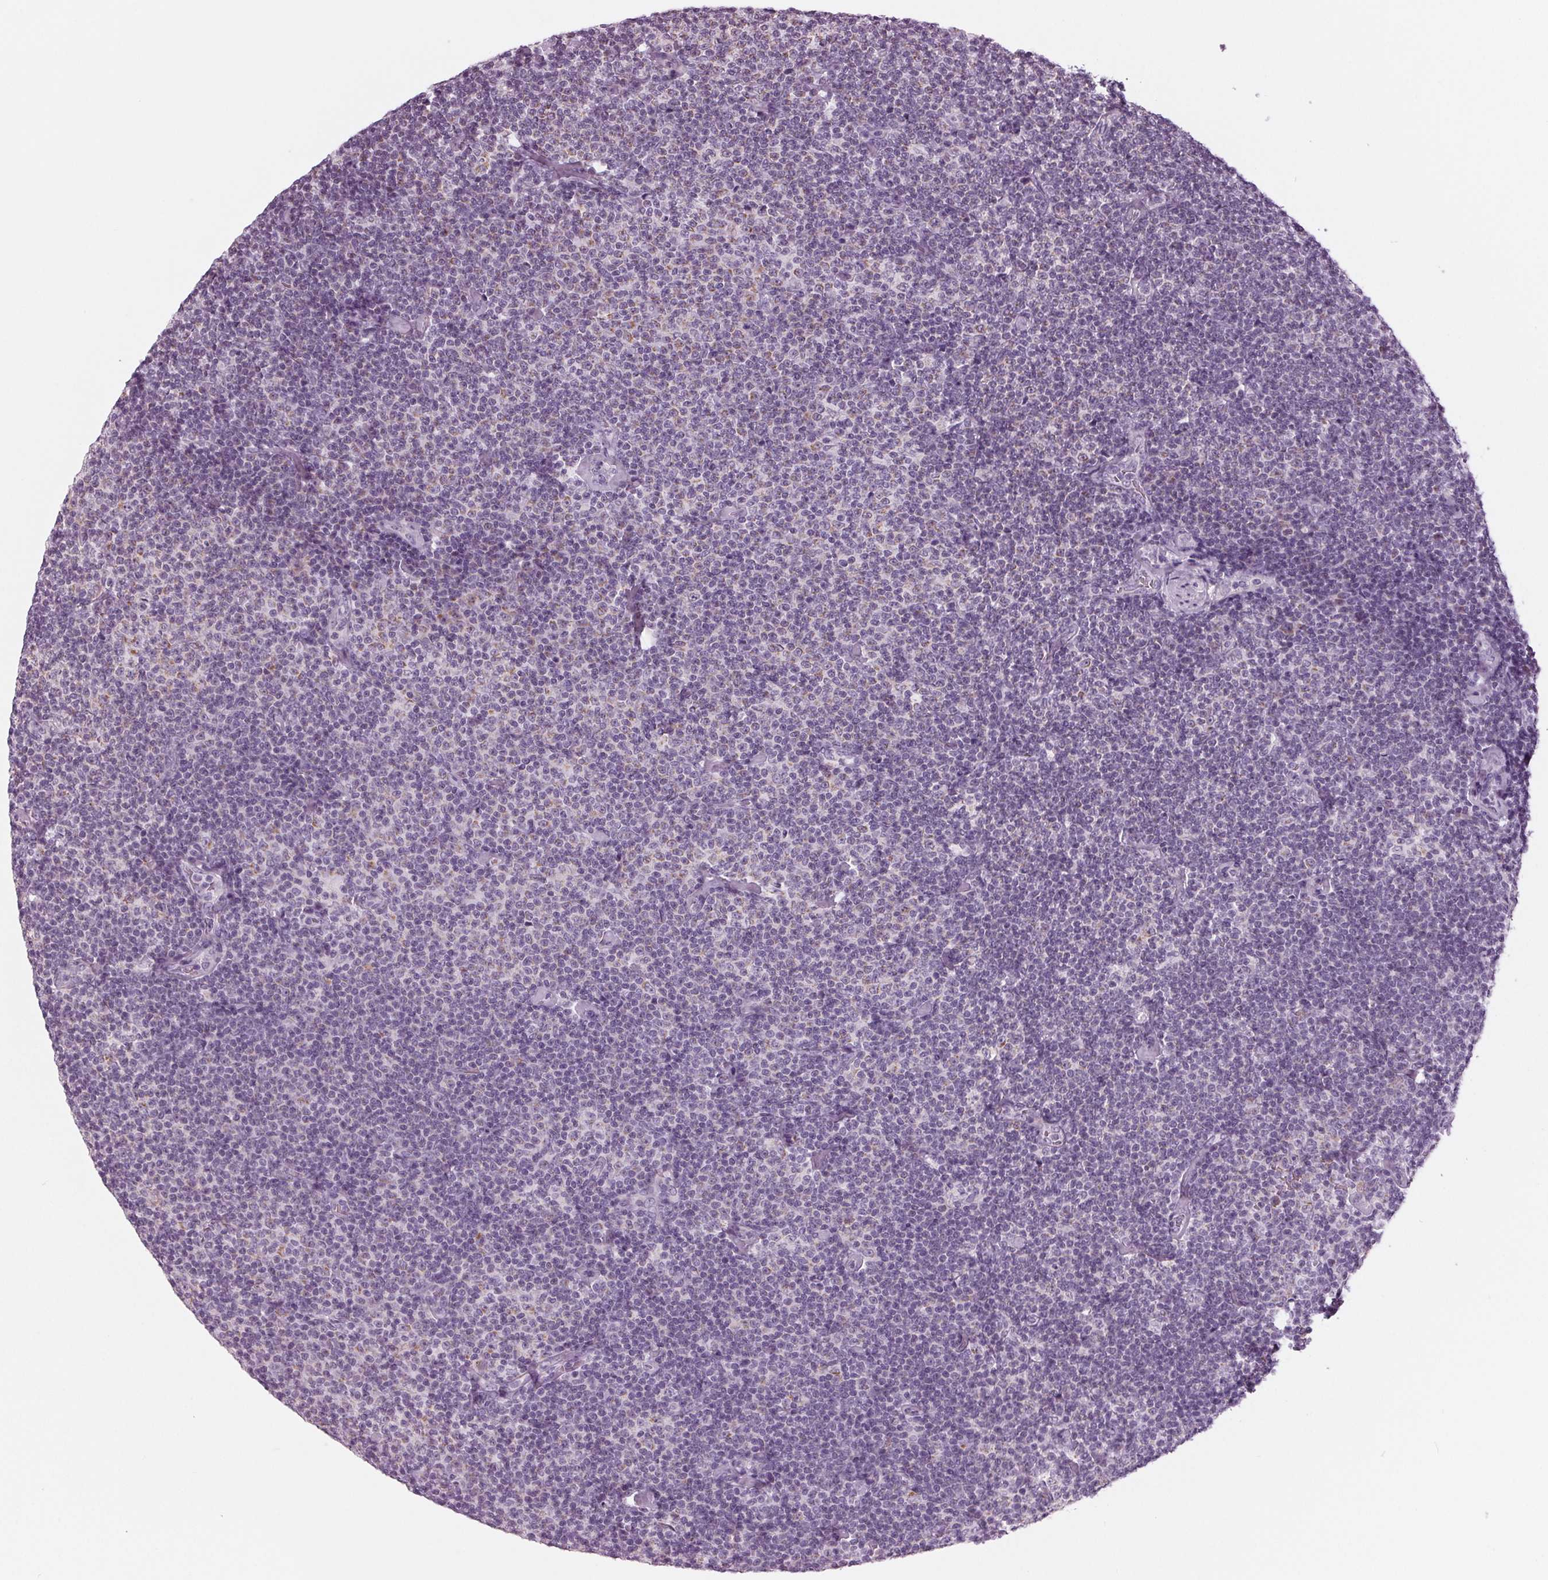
{"staining": {"intensity": "negative", "quantity": "none", "location": "none"}, "tissue": "lymphoma", "cell_type": "Tumor cells", "image_type": "cancer", "snomed": [{"axis": "morphology", "description": "Malignant lymphoma, non-Hodgkin's type, Low grade"}, {"axis": "topography", "description": "Lymph node"}], "caption": "IHC micrograph of human lymphoma stained for a protein (brown), which demonstrates no expression in tumor cells.", "gene": "SAMD4A", "patient": {"sex": "male", "age": 81}}